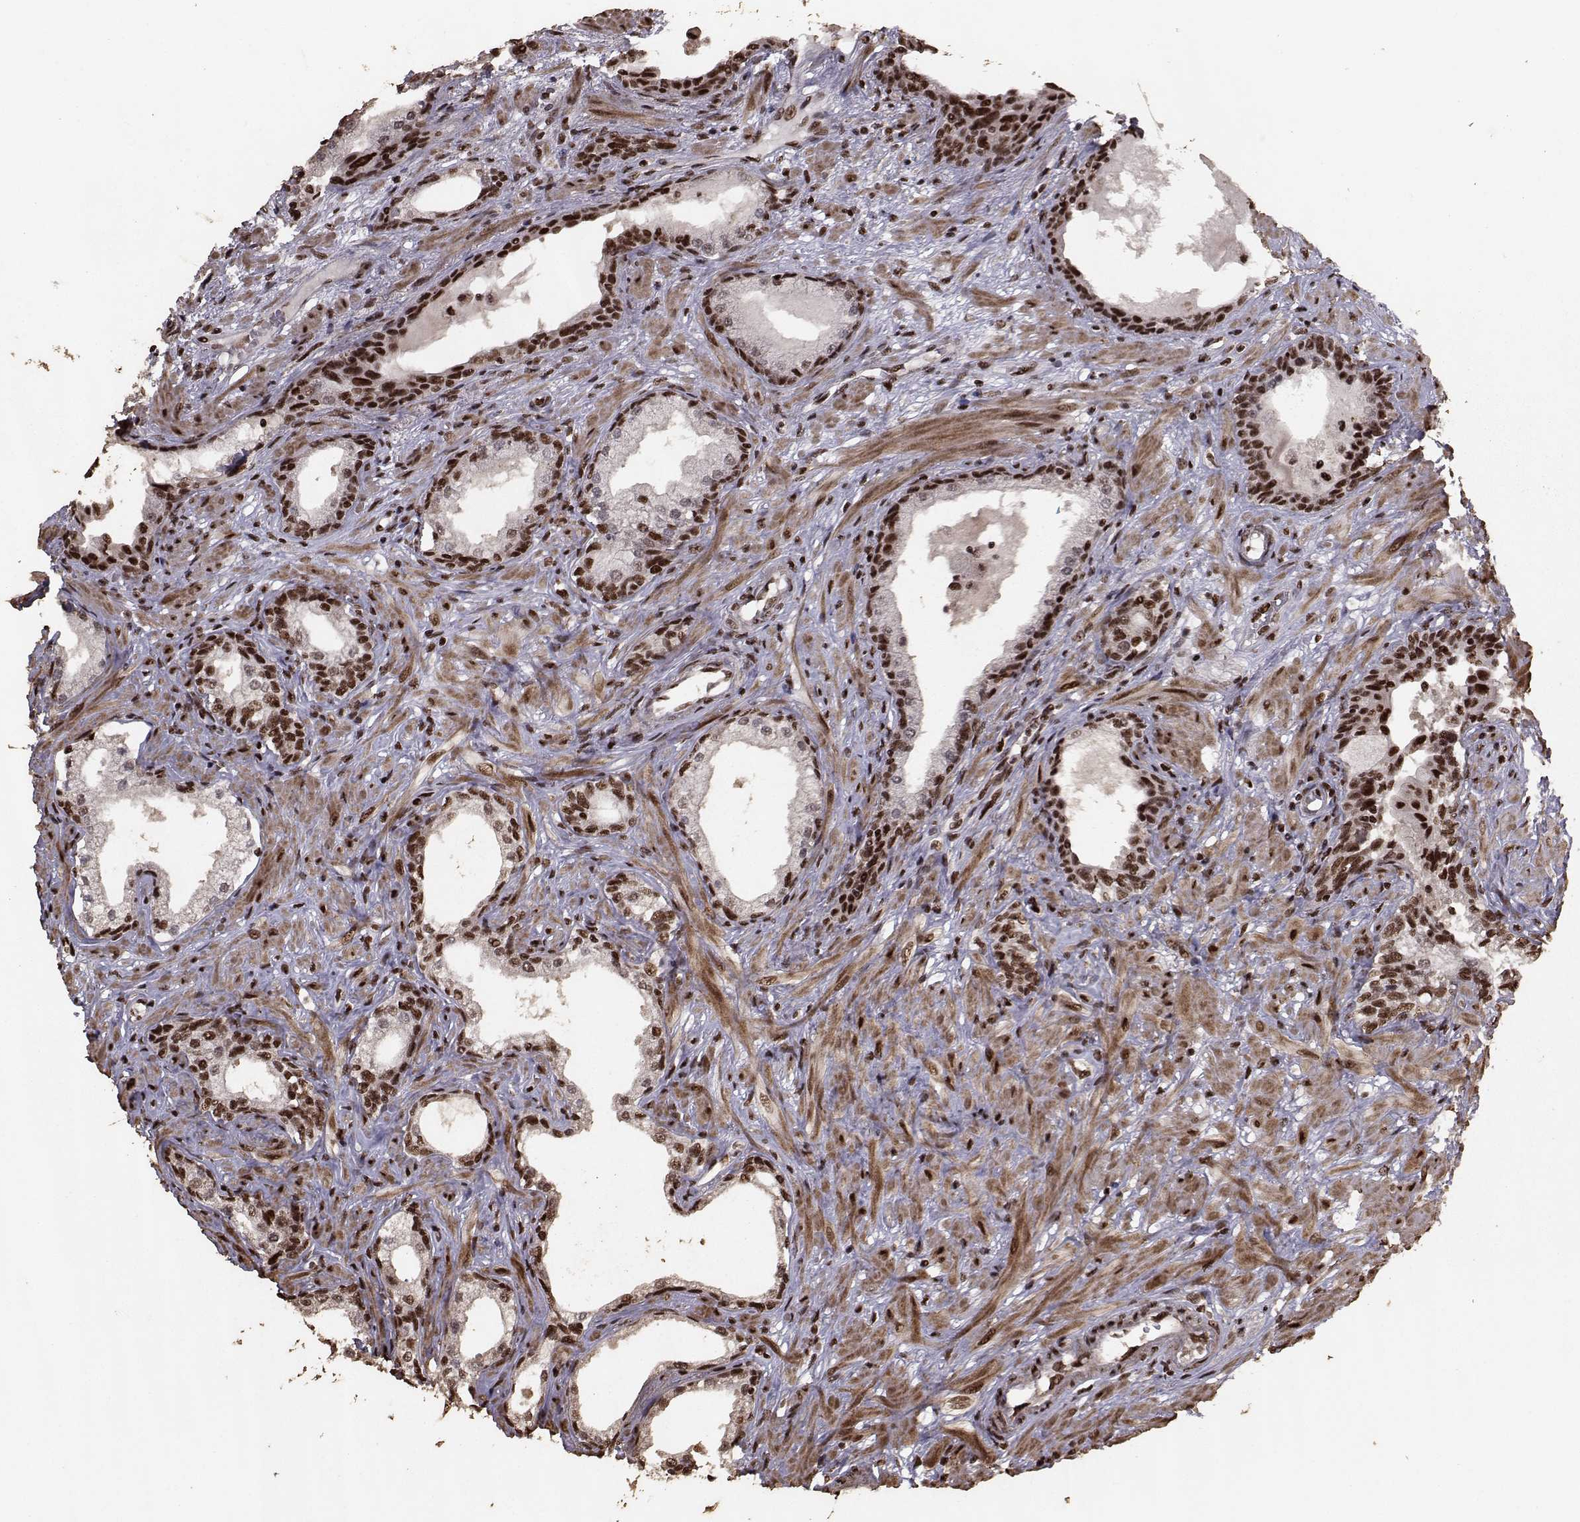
{"staining": {"intensity": "strong", "quantity": "25%-75%", "location": "nuclear"}, "tissue": "prostate", "cell_type": "Glandular cells", "image_type": "normal", "snomed": [{"axis": "morphology", "description": "Normal tissue, NOS"}, {"axis": "topography", "description": "Prostate"}], "caption": "Prostate was stained to show a protein in brown. There is high levels of strong nuclear expression in approximately 25%-75% of glandular cells. The protein of interest is shown in brown color, while the nuclei are stained blue.", "gene": "SF1", "patient": {"sex": "male", "age": 63}}